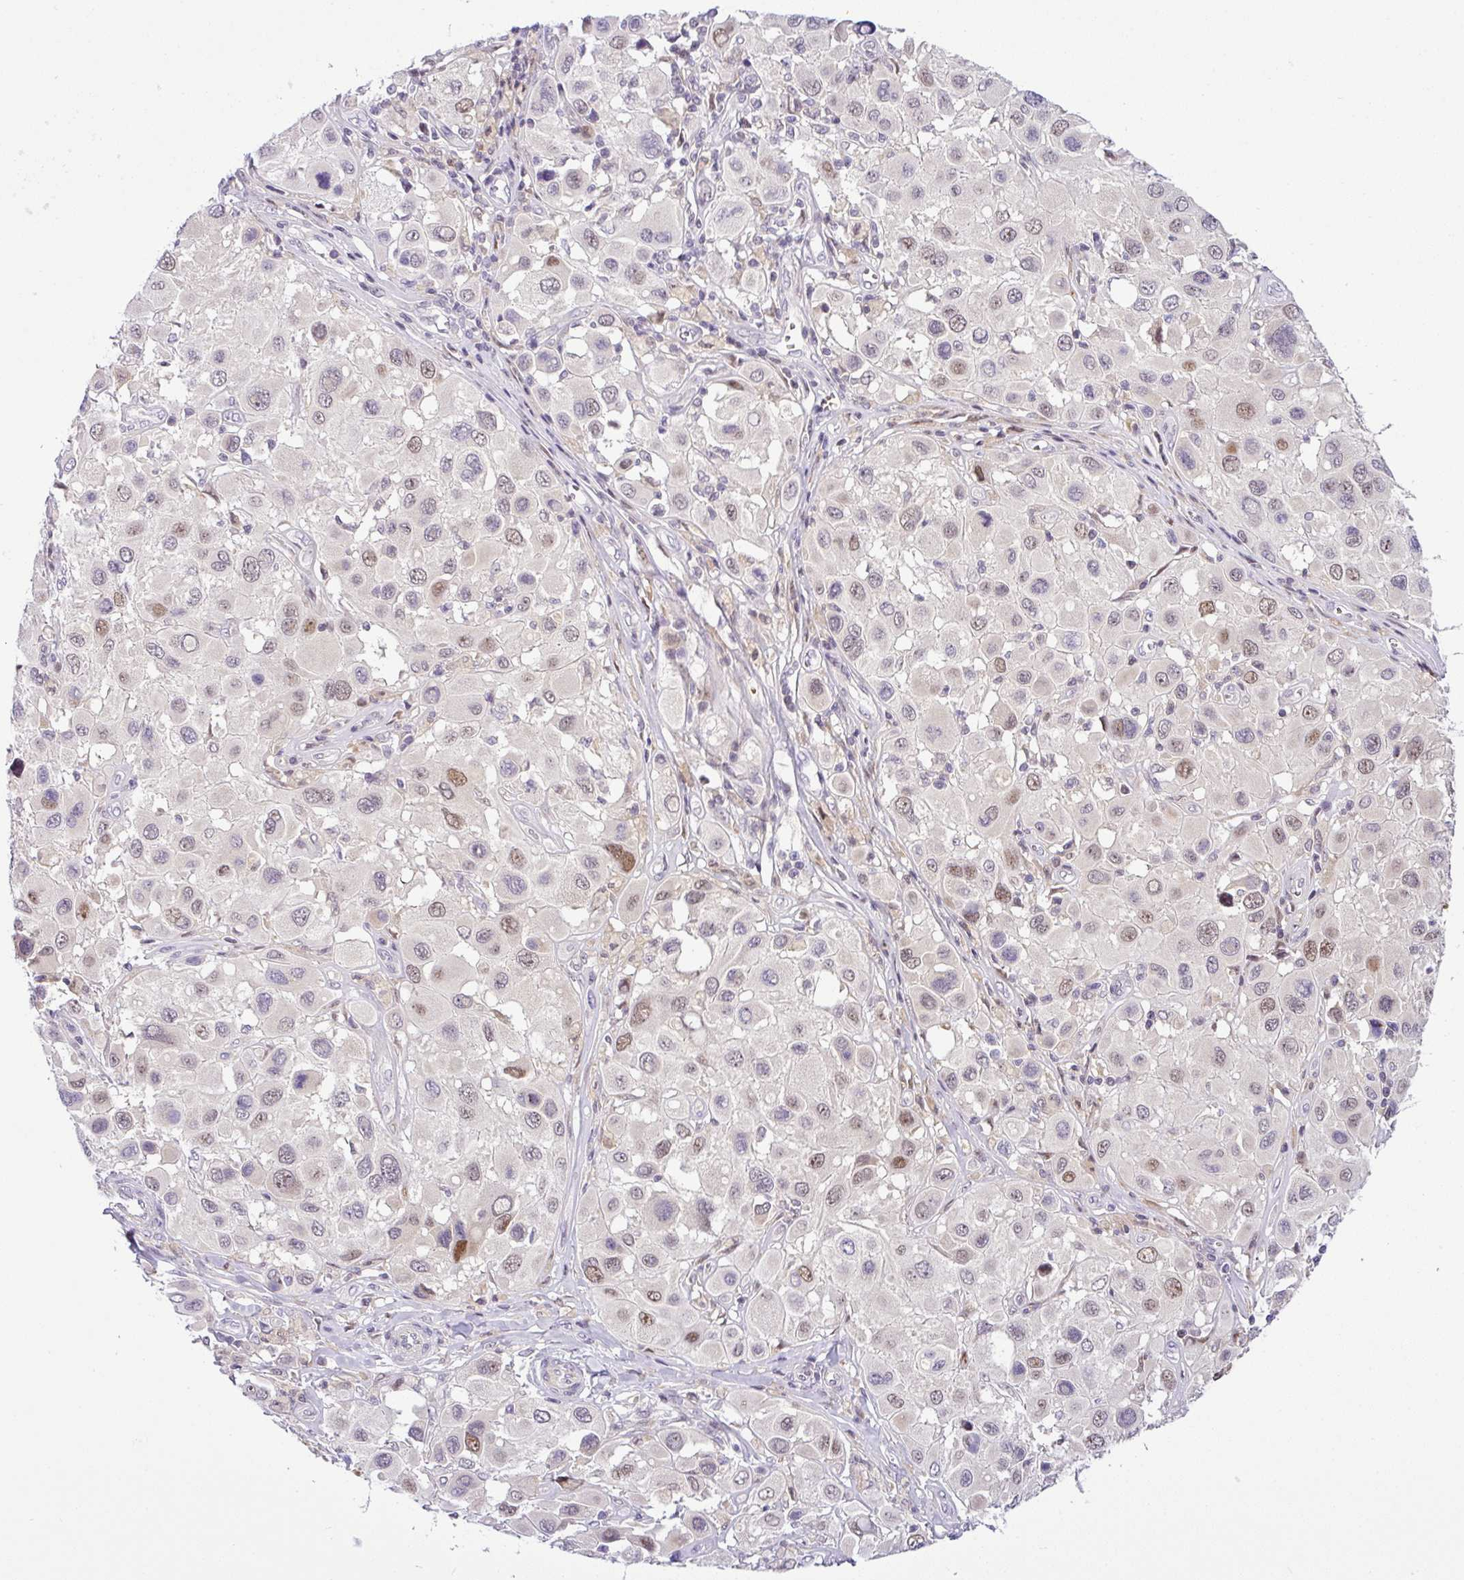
{"staining": {"intensity": "weak", "quantity": ">75%", "location": "nuclear"}, "tissue": "melanoma", "cell_type": "Tumor cells", "image_type": "cancer", "snomed": [{"axis": "morphology", "description": "Malignant melanoma, Metastatic site"}, {"axis": "topography", "description": "Skin"}], "caption": "Protein staining reveals weak nuclear positivity in about >75% of tumor cells in malignant melanoma (metastatic site).", "gene": "NDUFB2", "patient": {"sex": "male", "age": 41}}